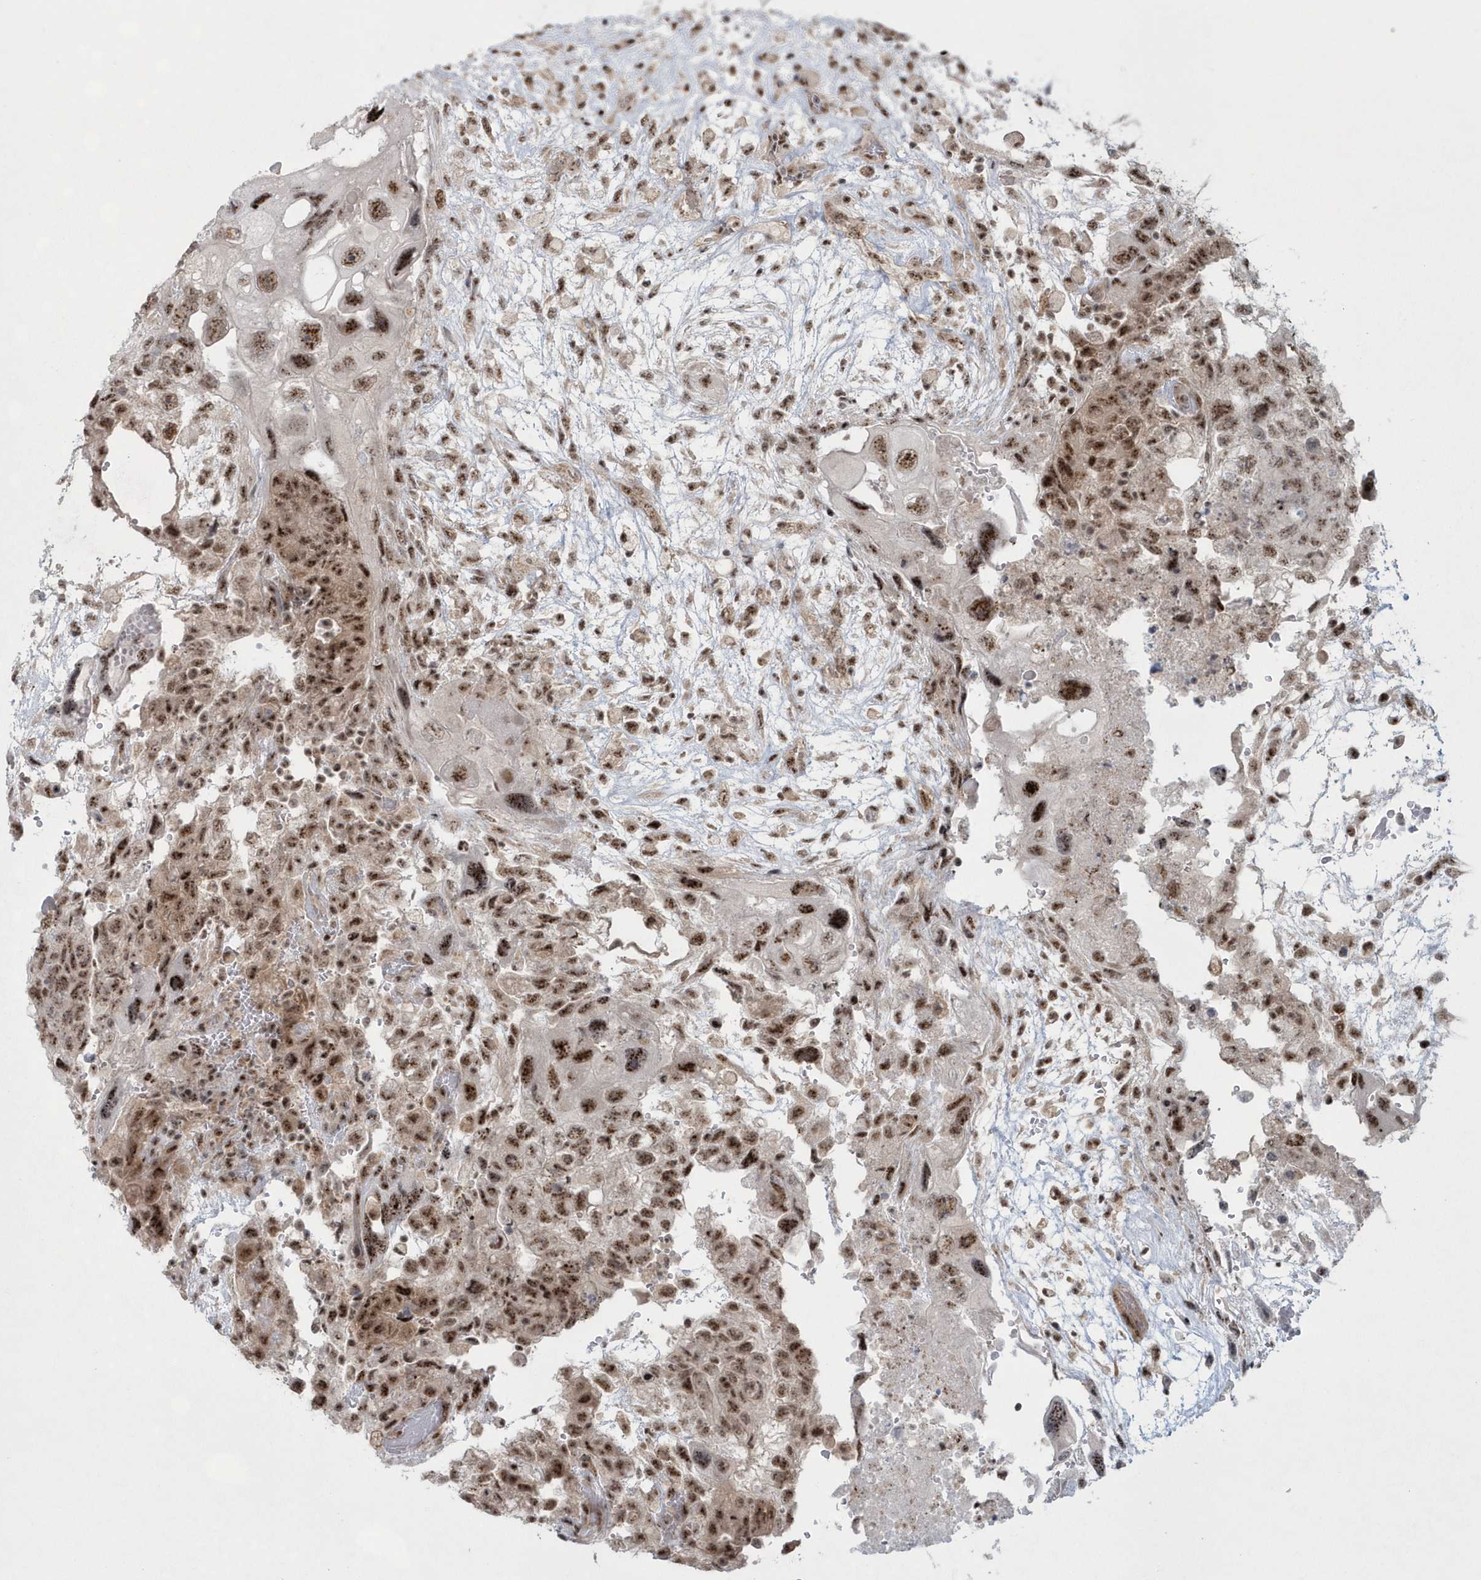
{"staining": {"intensity": "moderate", "quantity": ">75%", "location": "nuclear"}, "tissue": "testis cancer", "cell_type": "Tumor cells", "image_type": "cancer", "snomed": [{"axis": "morphology", "description": "Carcinoma, Embryonal, NOS"}, {"axis": "topography", "description": "Testis"}], "caption": "Immunohistochemistry (IHC) (DAB (3,3'-diaminobenzidine)) staining of testis embryonal carcinoma shows moderate nuclear protein staining in about >75% of tumor cells. (Brightfield microscopy of DAB IHC at high magnification).", "gene": "KDM6B", "patient": {"sex": "male", "age": 36}}